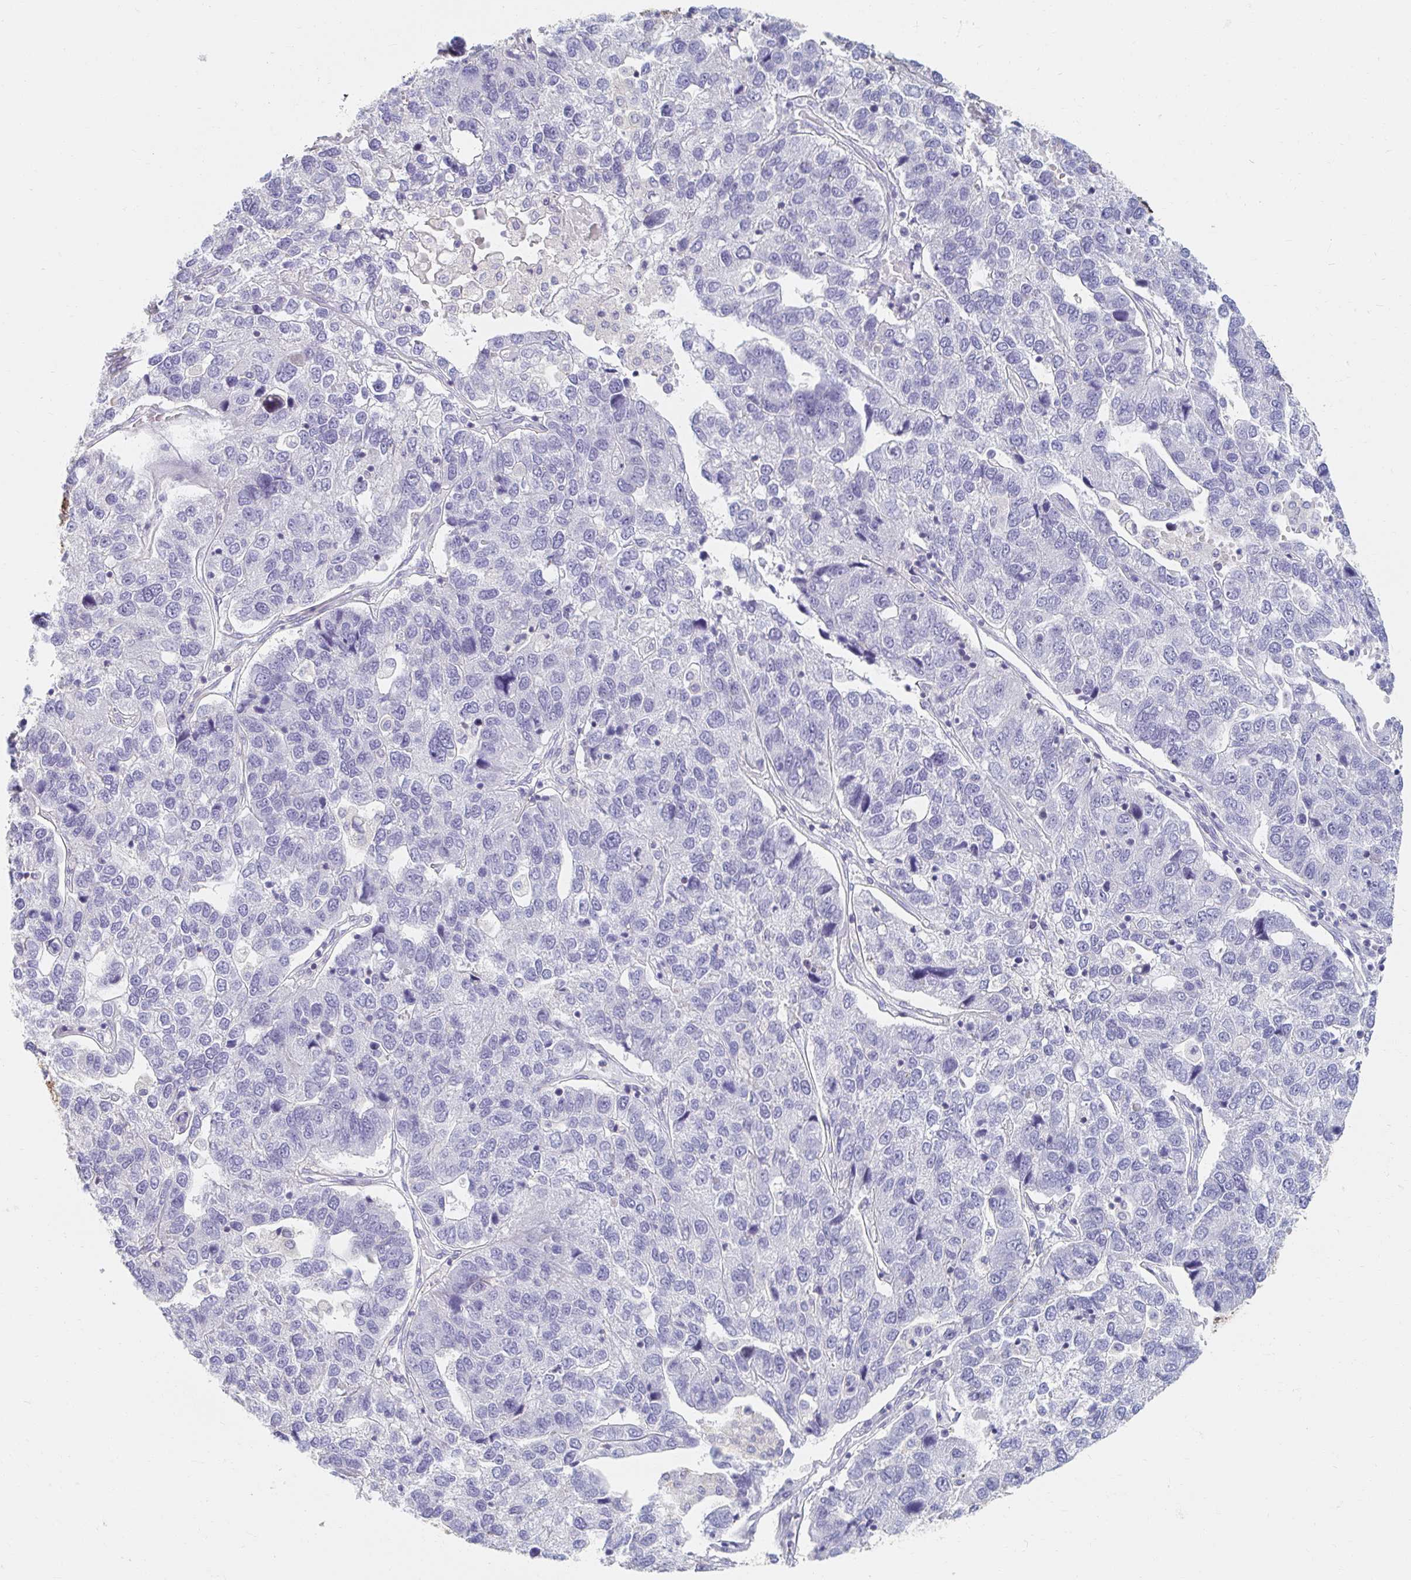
{"staining": {"intensity": "negative", "quantity": "none", "location": "none"}, "tissue": "pancreatic cancer", "cell_type": "Tumor cells", "image_type": "cancer", "snomed": [{"axis": "morphology", "description": "Adenocarcinoma, NOS"}, {"axis": "topography", "description": "Pancreas"}], "caption": "Immunohistochemistry (IHC) histopathology image of neoplastic tissue: human adenocarcinoma (pancreatic) stained with DAB reveals no significant protein staining in tumor cells. (Stains: DAB (3,3'-diaminobenzidine) immunohistochemistry with hematoxylin counter stain, Microscopy: brightfield microscopy at high magnification).", "gene": "MYLK2", "patient": {"sex": "female", "age": 61}}